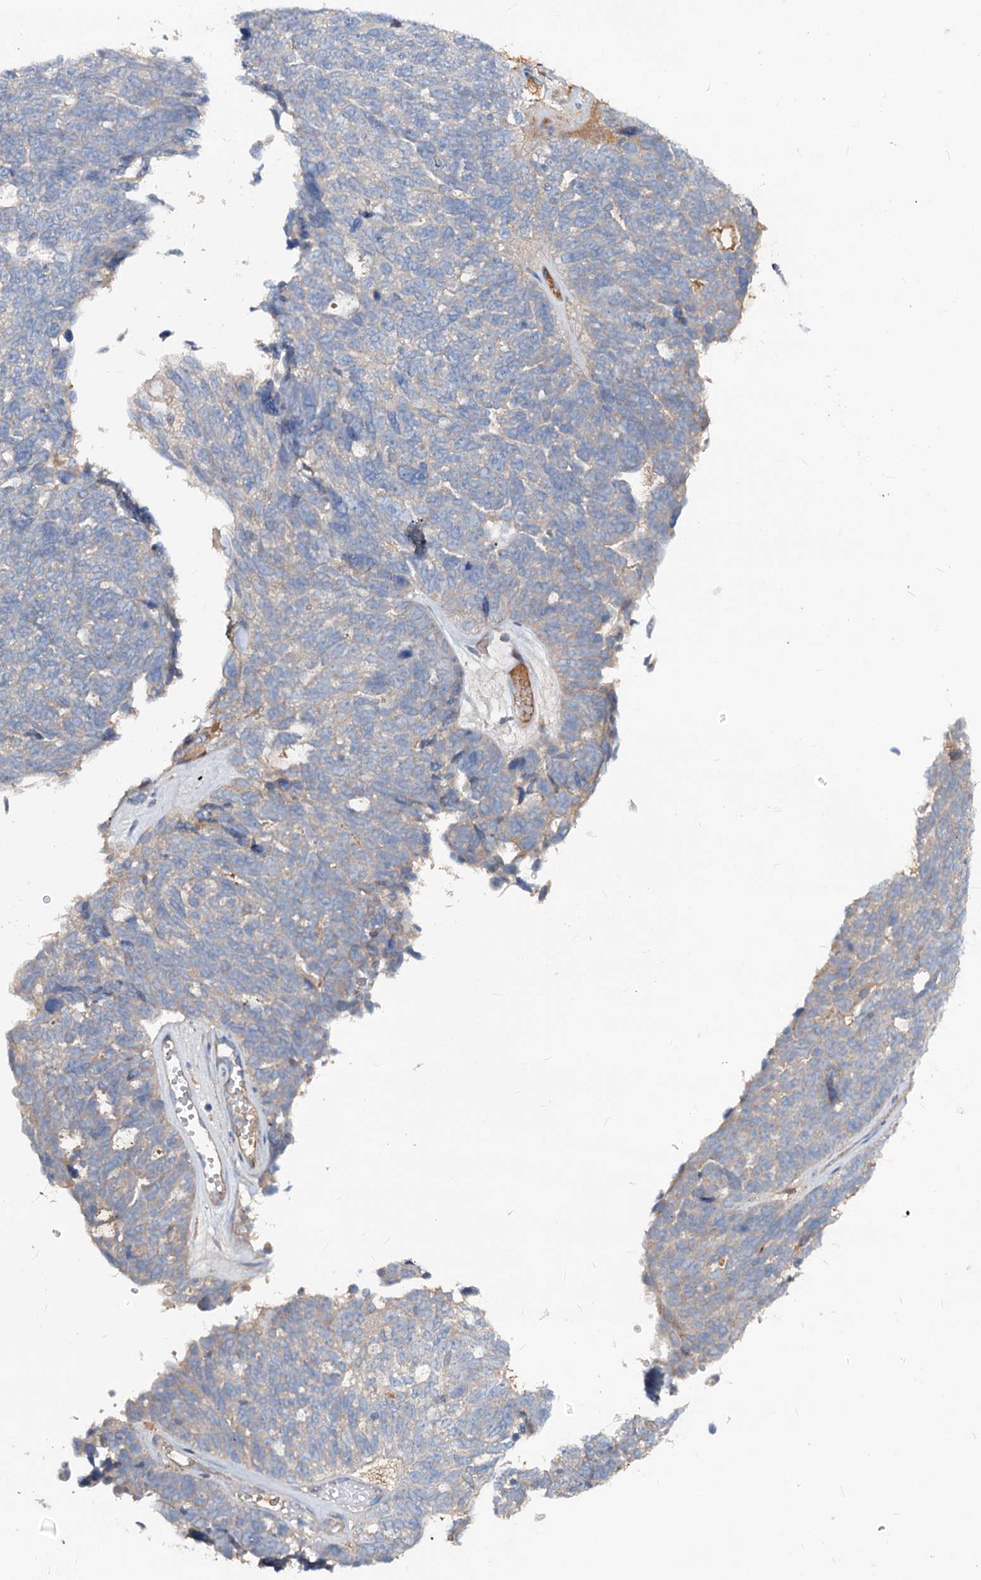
{"staining": {"intensity": "weak", "quantity": "<25%", "location": "cytoplasmic/membranous"}, "tissue": "ovarian cancer", "cell_type": "Tumor cells", "image_type": "cancer", "snomed": [{"axis": "morphology", "description": "Cystadenocarcinoma, serous, NOS"}, {"axis": "topography", "description": "Ovary"}], "caption": "IHC of serous cystadenocarcinoma (ovarian) demonstrates no expression in tumor cells. Nuclei are stained in blue.", "gene": "ACY3", "patient": {"sex": "female", "age": 79}}